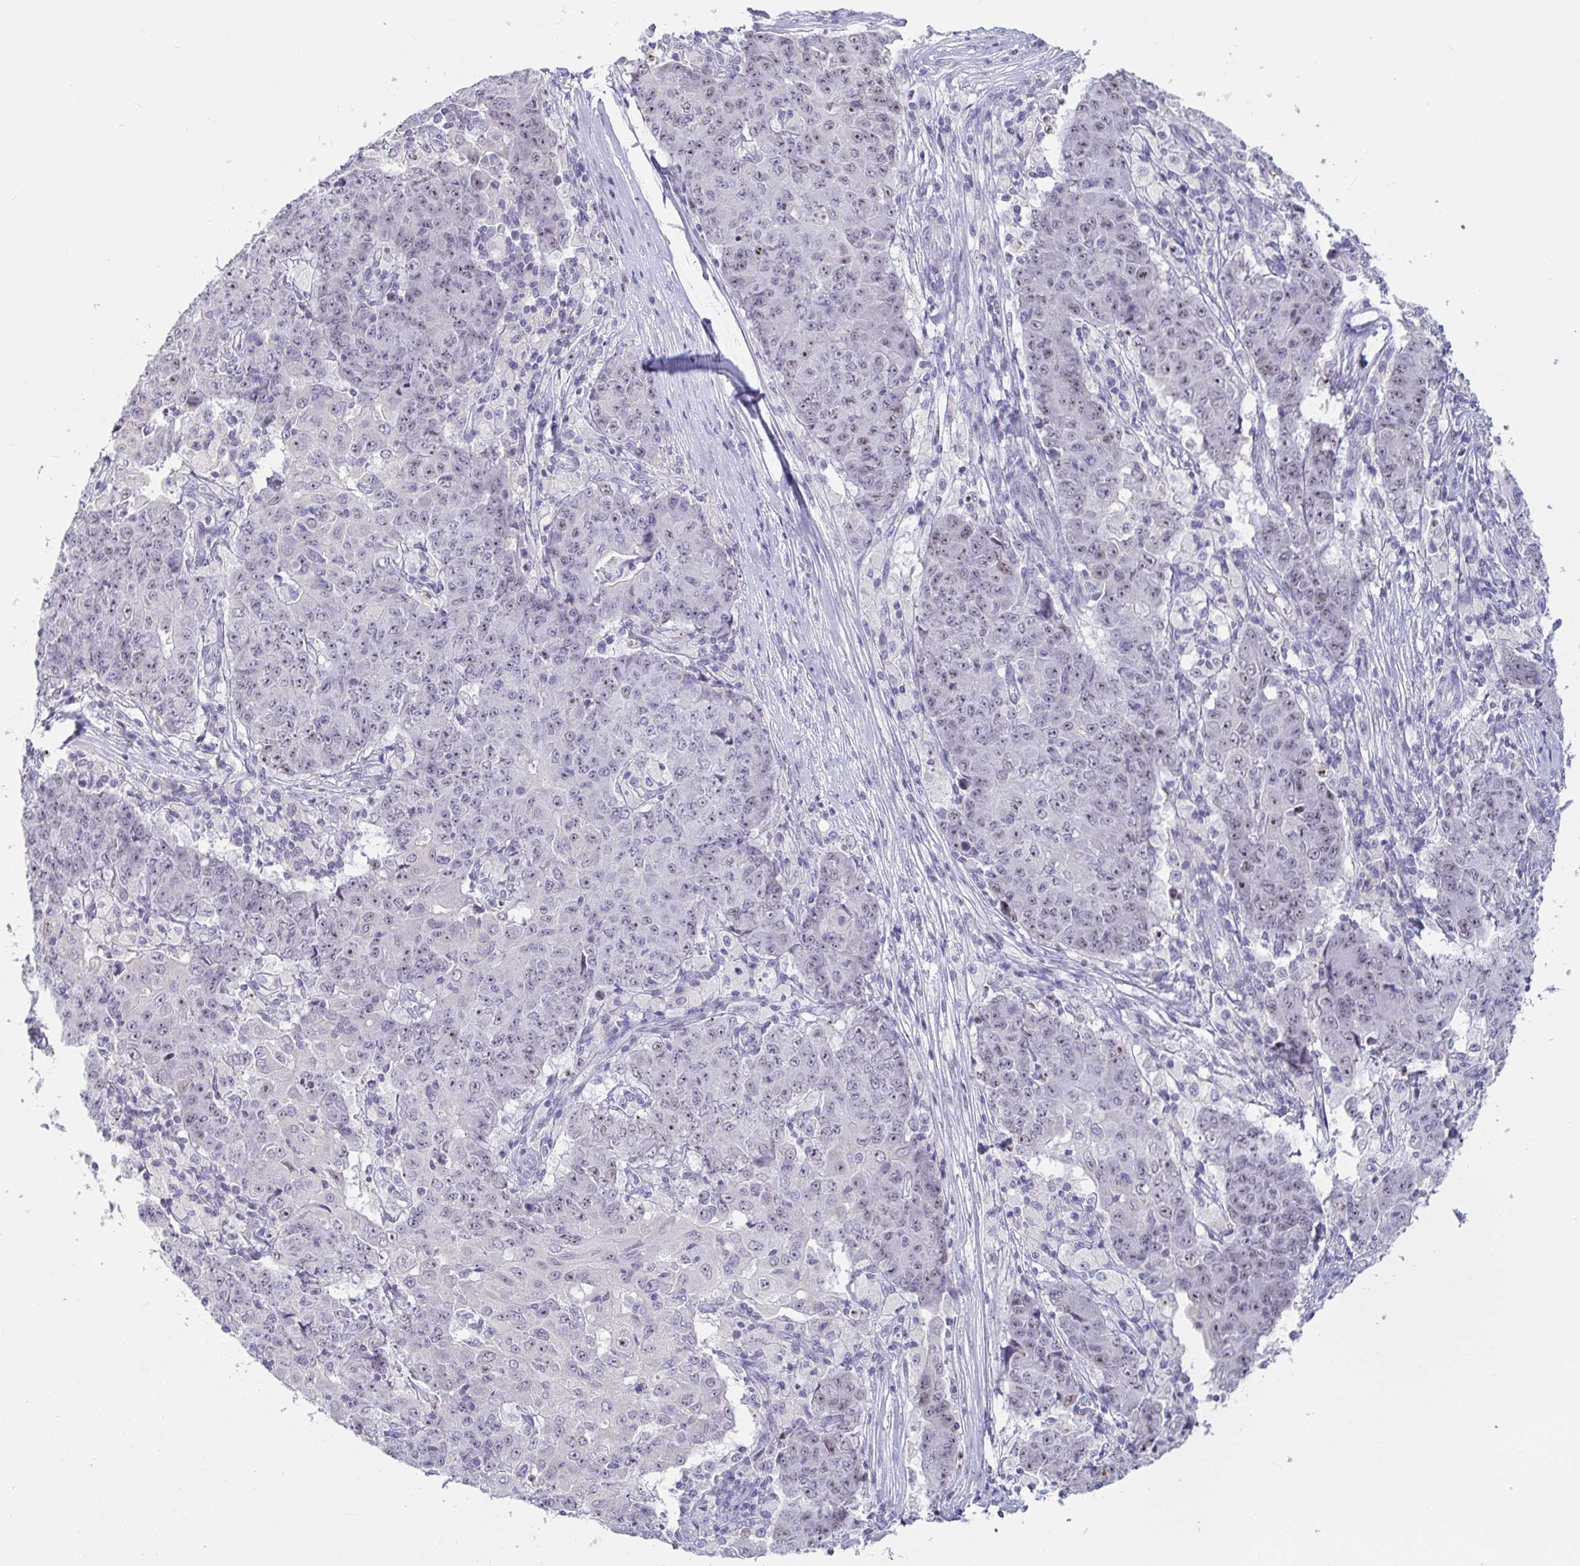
{"staining": {"intensity": "weak", "quantity": "25%-75%", "location": "nuclear"}, "tissue": "ovarian cancer", "cell_type": "Tumor cells", "image_type": "cancer", "snomed": [{"axis": "morphology", "description": "Carcinoma, endometroid"}, {"axis": "topography", "description": "Ovary"}], "caption": "Ovarian endometroid carcinoma stained for a protein (brown) displays weak nuclear positive expression in about 25%-75% of tumor cells.", "gene": "MYC", "patient": {"sex": "female", "age": 42}}